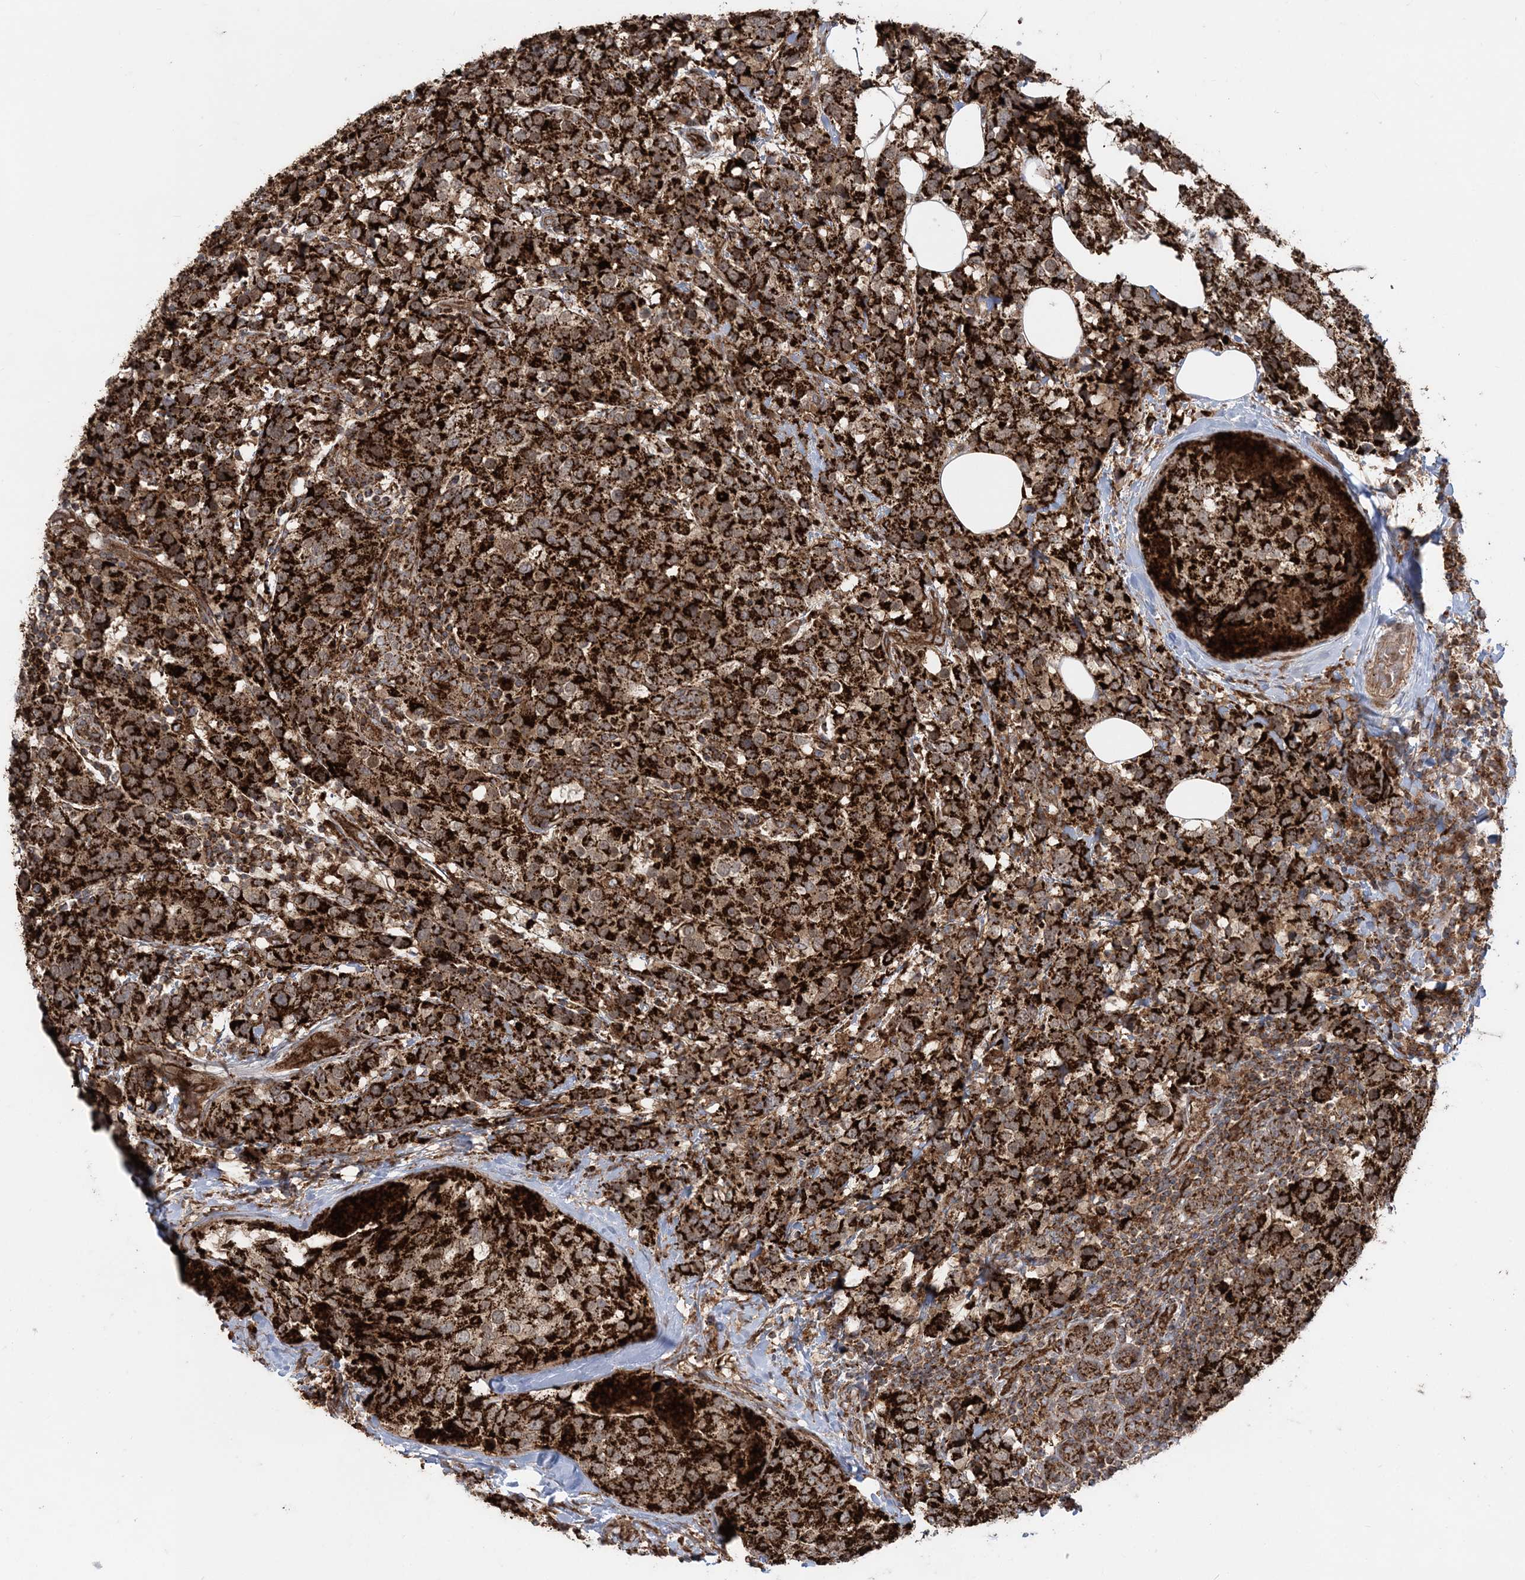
{"staining": {"intensity": "strong", "quantity": ">75%", "location": "cytoplasmic/membranous"}, "tissue": "breast cancer", "cell_type": "Tumor cells", "image_type": "cancer", "snomed": [{"axis": "morphology", "description": "Lobular carcinoma"}, {"axis": "topography", "description": "Breast"}], "caption": "About >75% of tumor cells in lobular carcinoma (breast) show strong cytoplasmic/membranous protein positivity as visualized by brown immunohistochemical staining.", "gene": "LRPPRC", "patient": {"sex": "female", "age": 59}}